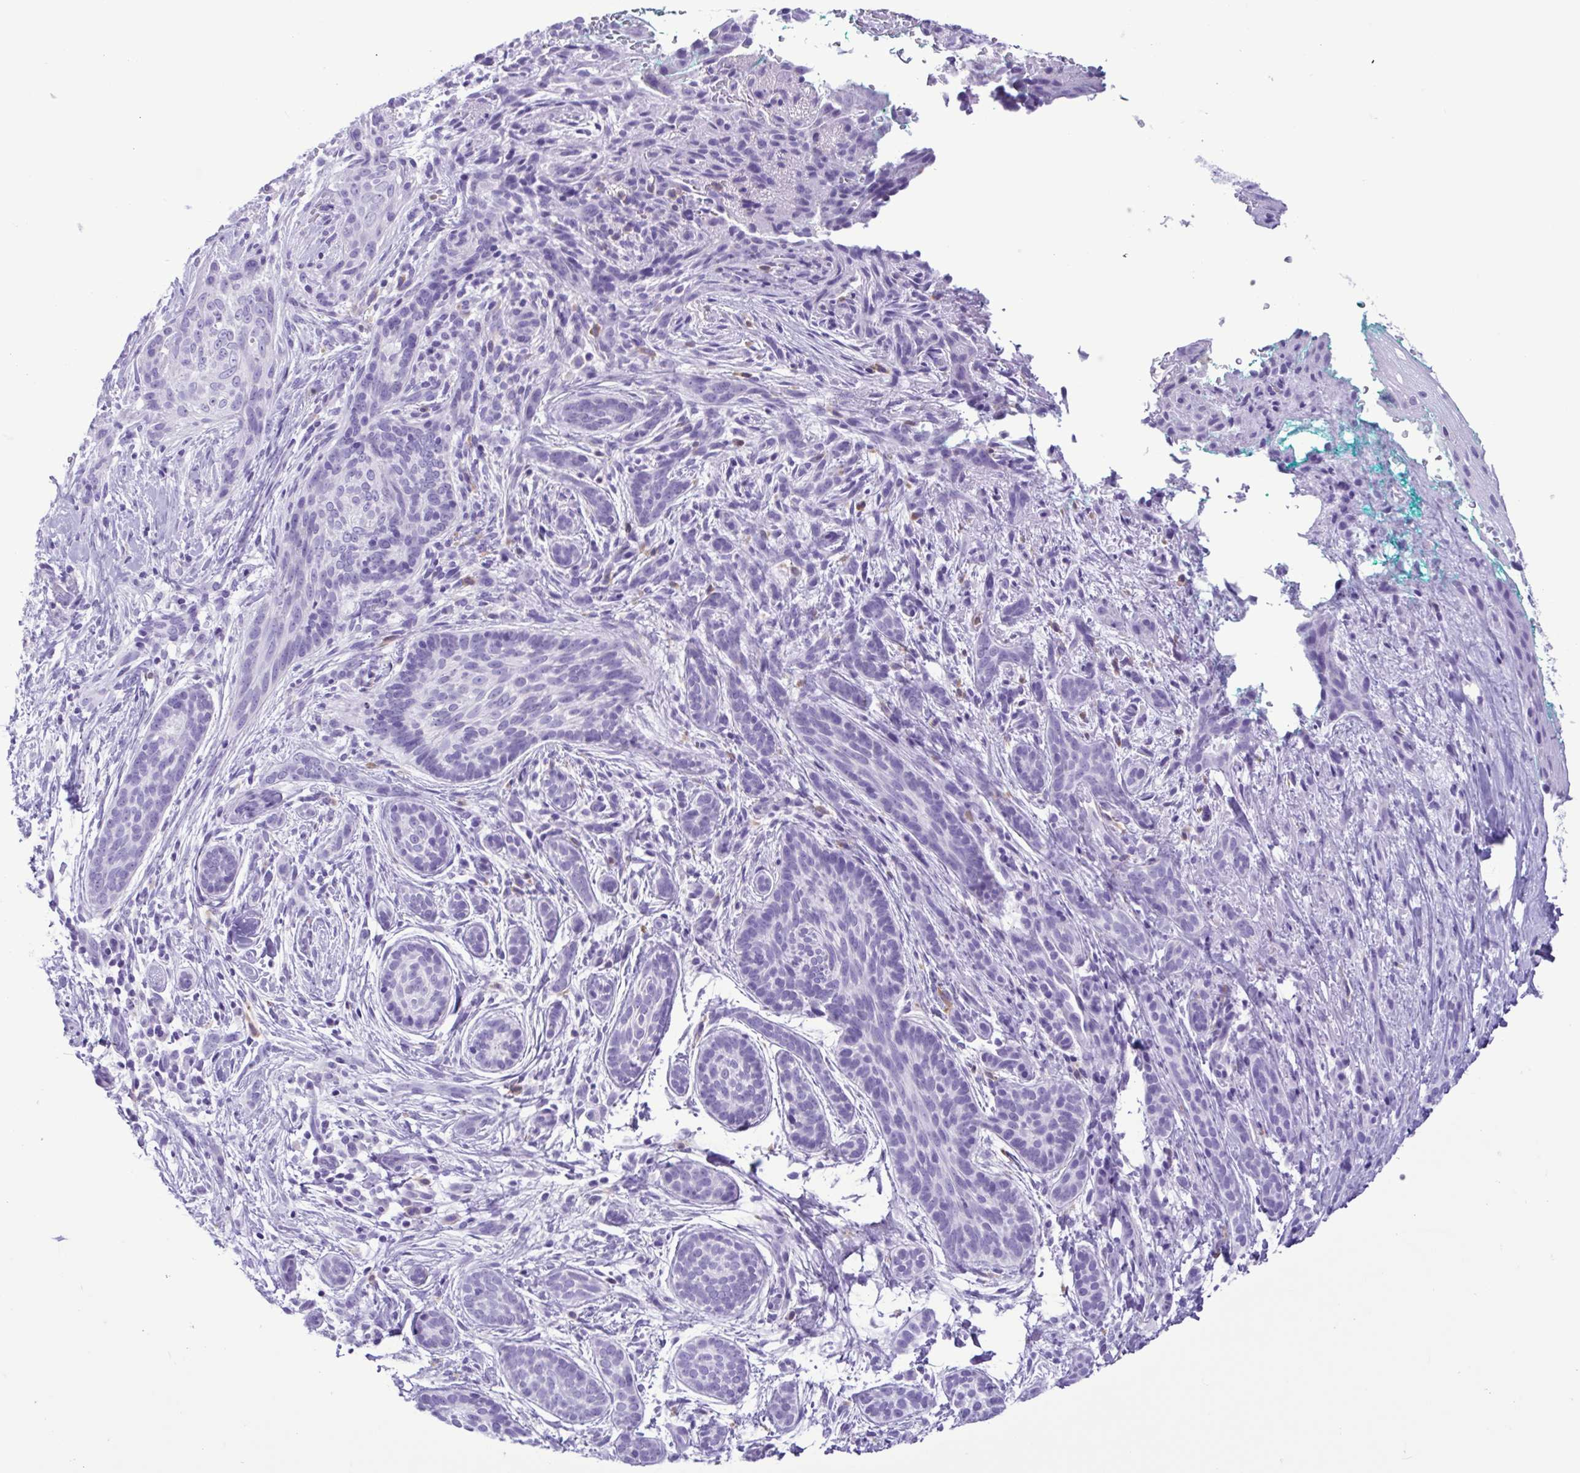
{"staining": {"intensity": "negative", "quantity": "none", "location": "none"}, "tissue": "skin cancer", "cell_type": "Tumor cells", "image_type": "cancer", "snomed": [{"axis": "morphology", "description": "Basal cell carcinoma"}, {"axis": "topography", "description": "Skin"}], "caption": "Photomicrograph shows no significant protein expression in tumor cells of basal cell carcinoma (skin).", "gene": "SPATA16", "patient": {"sex": "male", "age": 63}}